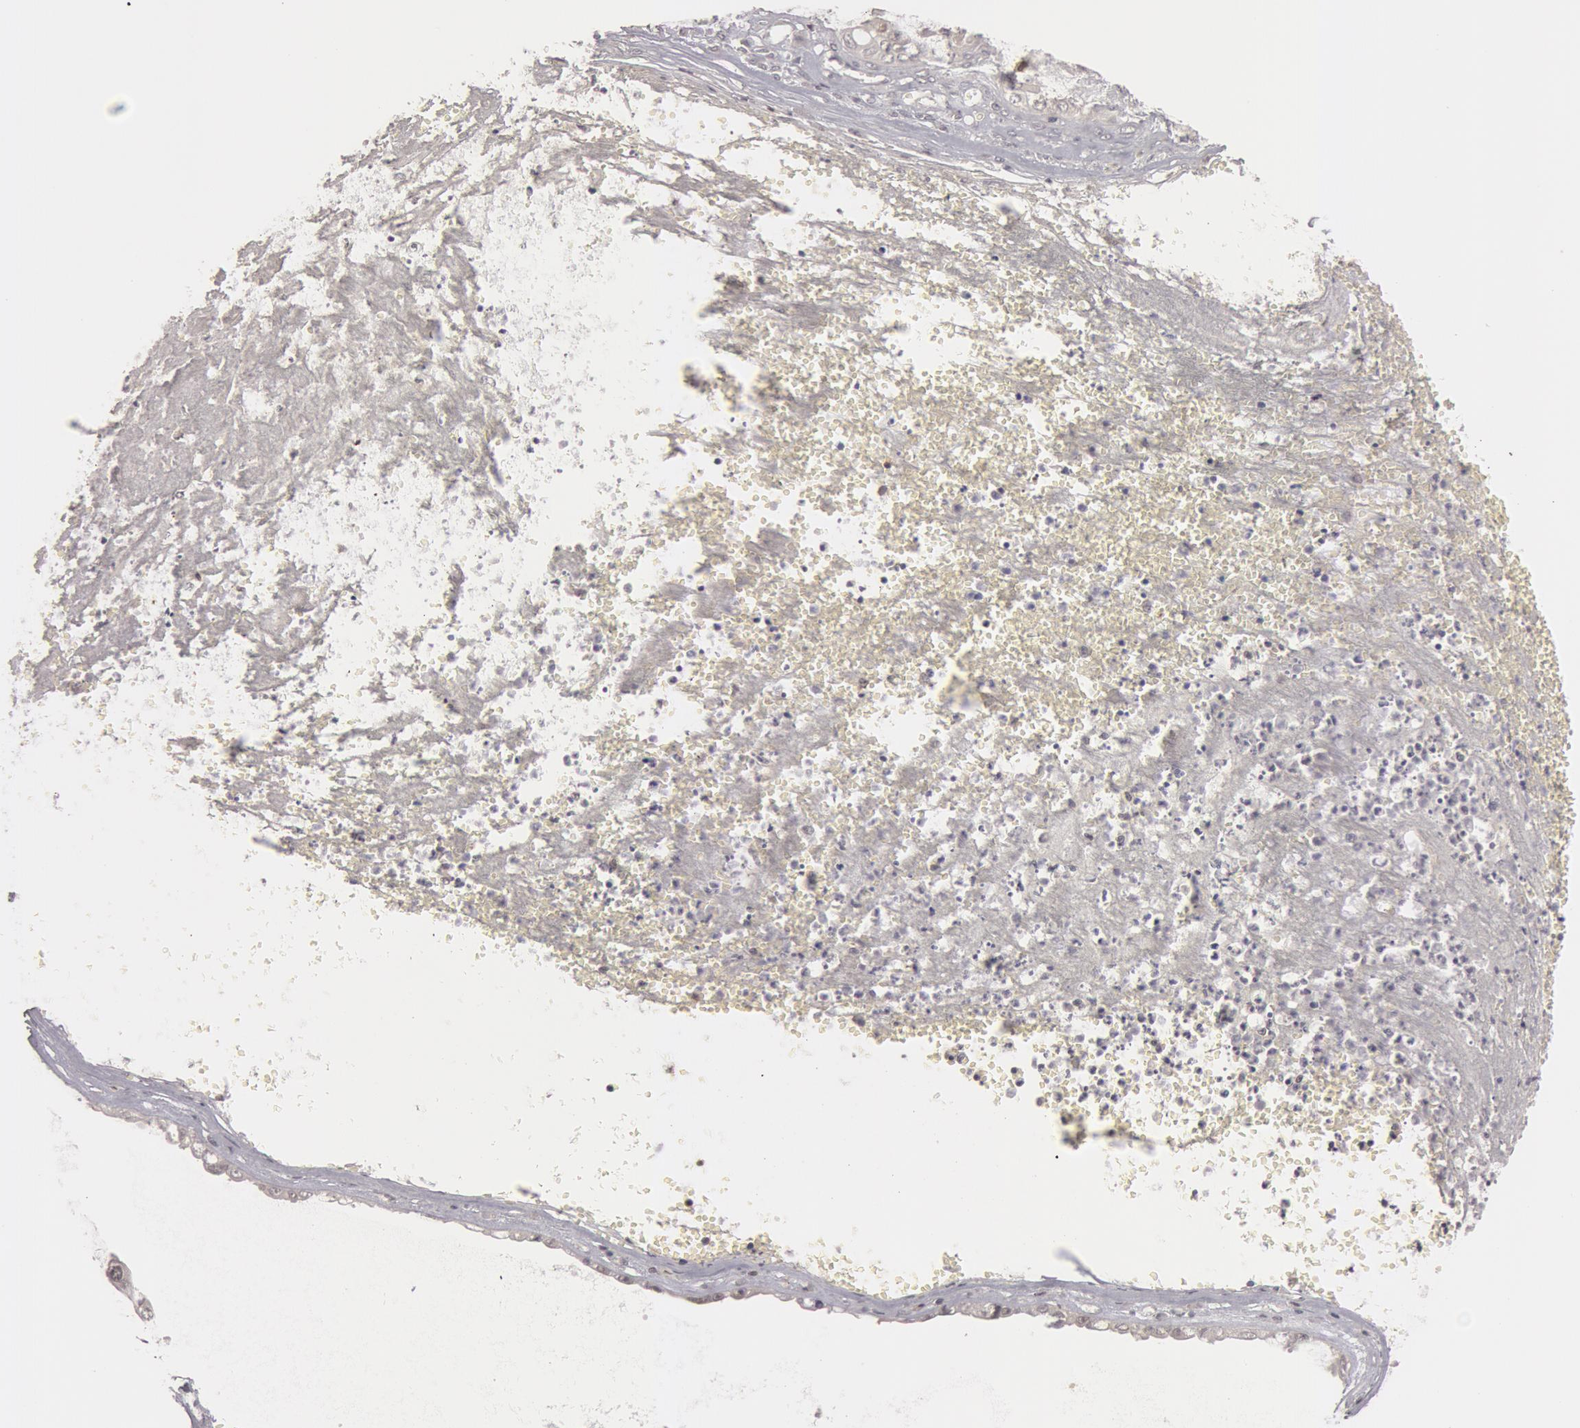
{"staining": {"intensity": "weak", "quantity": "<25%", "location": "nuclear"}, "tissue": "ovarian cancer", "cell_type": "Tumor cells", "image_type": "cancer", "snomed": [{"axis": "morphology", "description": "Carcinoma, endometroid"}, {"axis": "topography", "description": "Ovary"}], "caption": "Histopathology image shows no protein staining in tumor cells of ovarian cancer (endometroid carcinoma) tissue.", "gene": "OASL", "patient": {"sex": "female", "age": 85}}